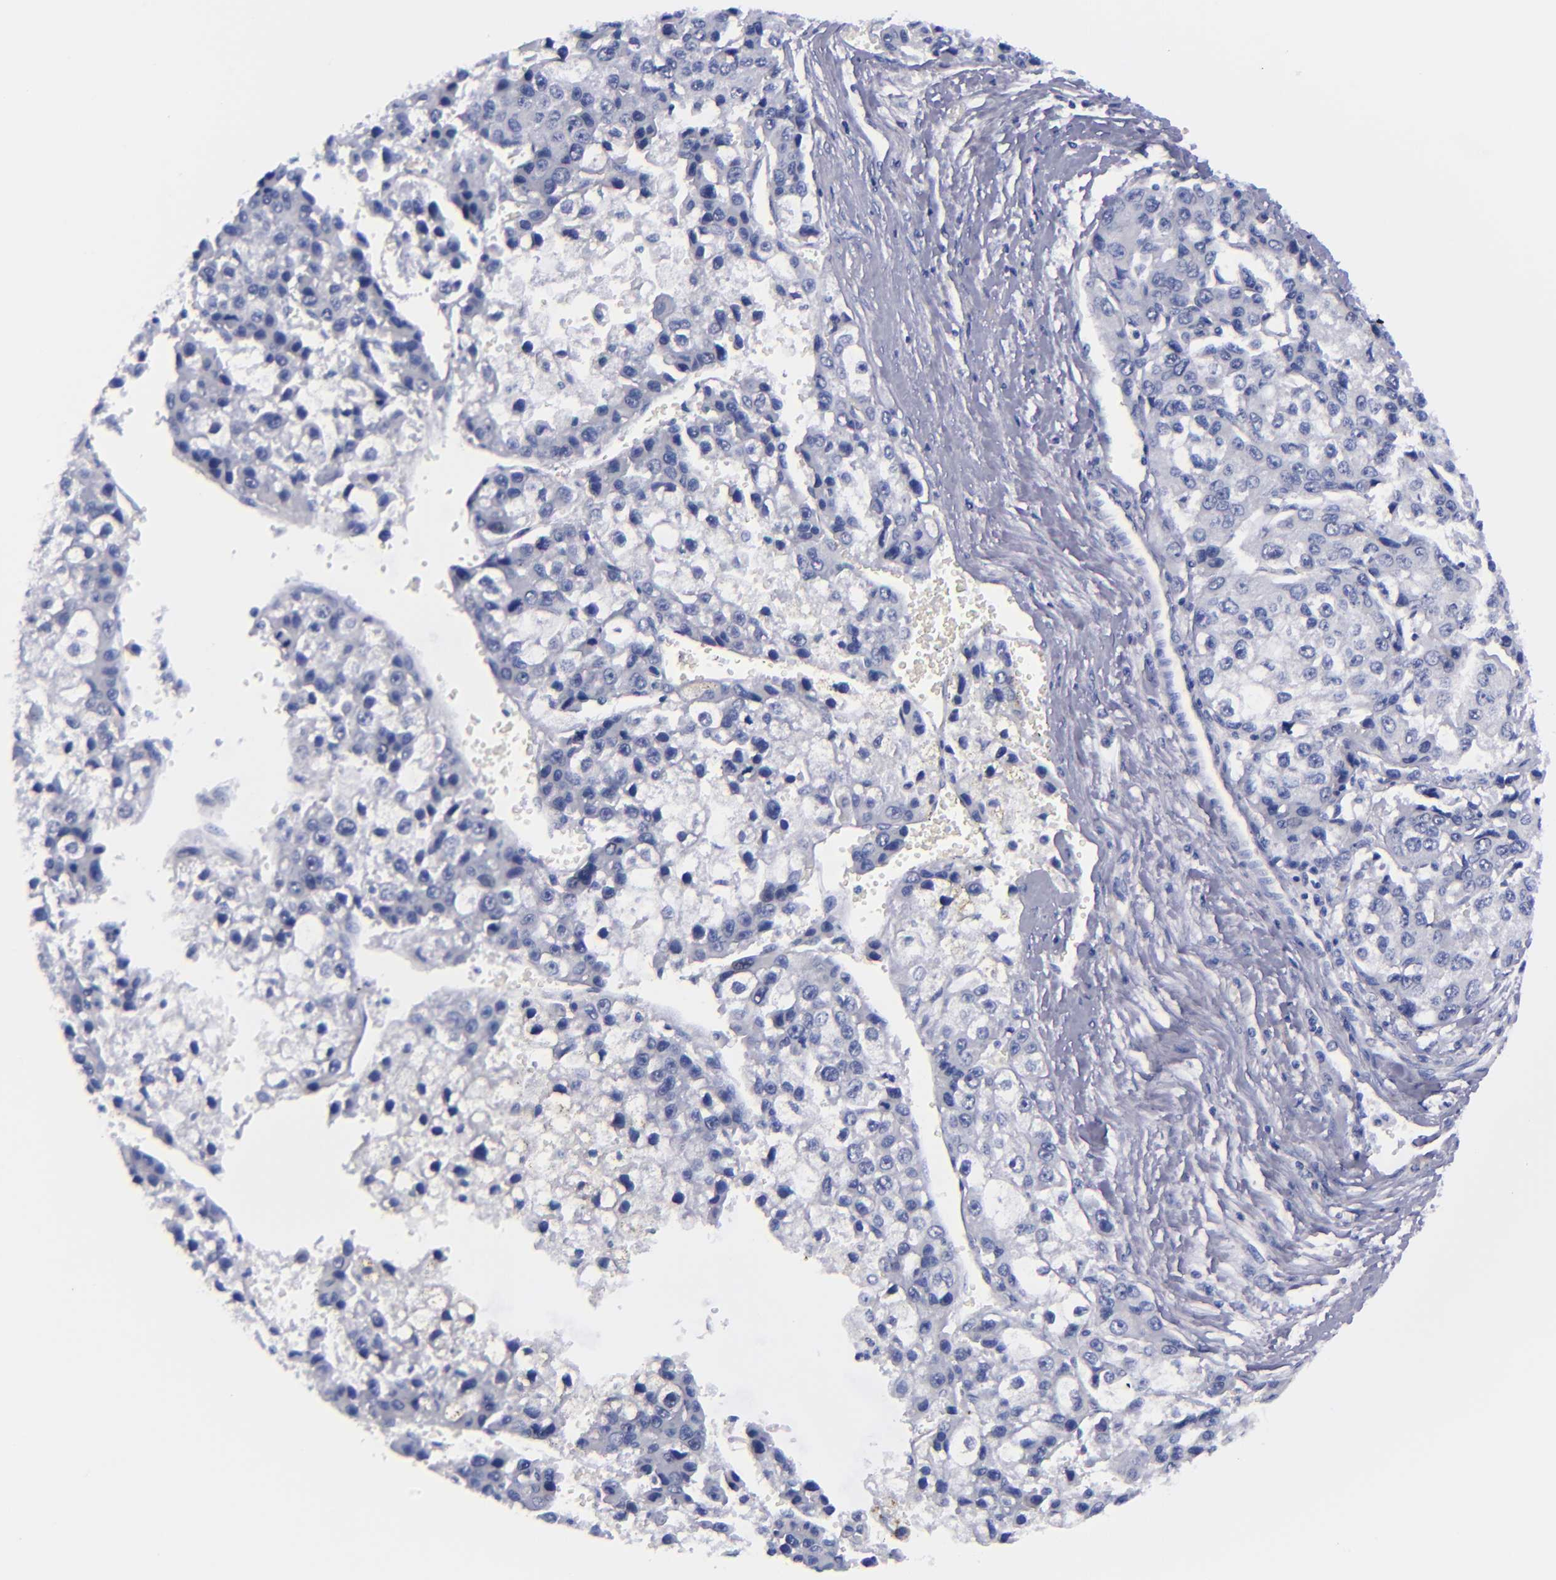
{"staining": {"intensity": "negative", "quantity": "none", "location": "none"}, "tissue": "liver cancer", "cell_type": "Tumor cells", "image_type": "cancer", "snomed": [{"axis": "morphology", "description": "Carcinoma, Hepatocellular, NOS"}, {"axis": "topography", "description": "Liver"}], "caption": "DAB immunohistochemical staining of human liver cancer displays no significant positivity in tumor cells.", "gene": "MCM7", "patient": {"sex": "female", "age": 66}}